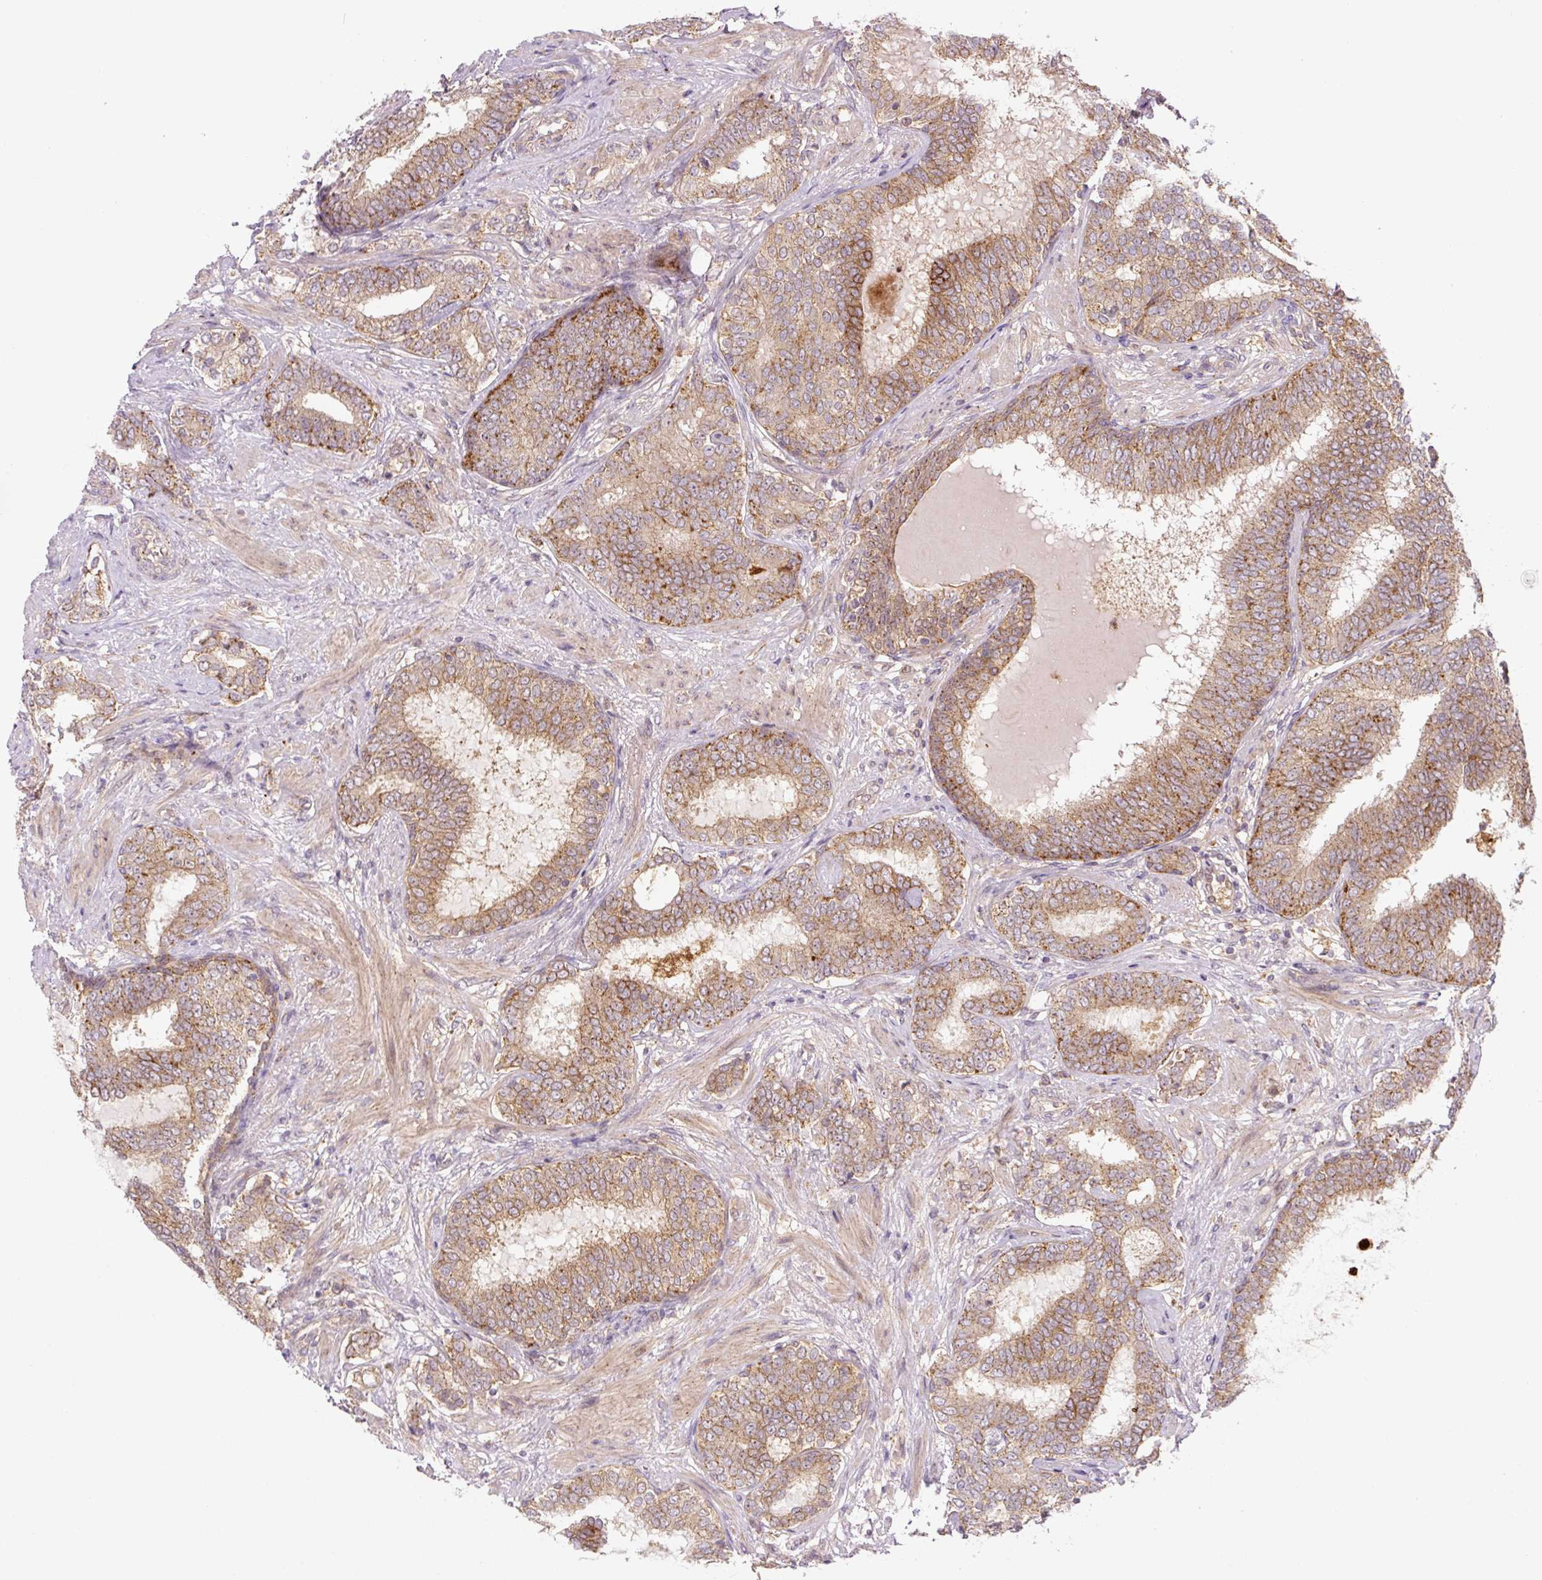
{"staining": {"intensity": "moderate", "quantity": ">75%", "location": "cytoplasmic/membranous"}, "tissue": "prostate cancer", "cell_type": "Tumor cells", "image_type": "cancer", "snomed": [{"axis": "morphology", "description": "Adenocarcinoma, High grade"}, {"axis": "topography", "description": "Prostate"}], "caption": "Tumor cells display medium levels of moderate cytoplasmic/membranous staining in about >75% of cells in prostate high-grade adenocarcinoma. (Stains: DAB in brown, nuclei in blue, Microscopy: brightfield microscopy at high magnification).", "gene": "ZSWIM7", "patient": {"sex": "male", "age": 72}}